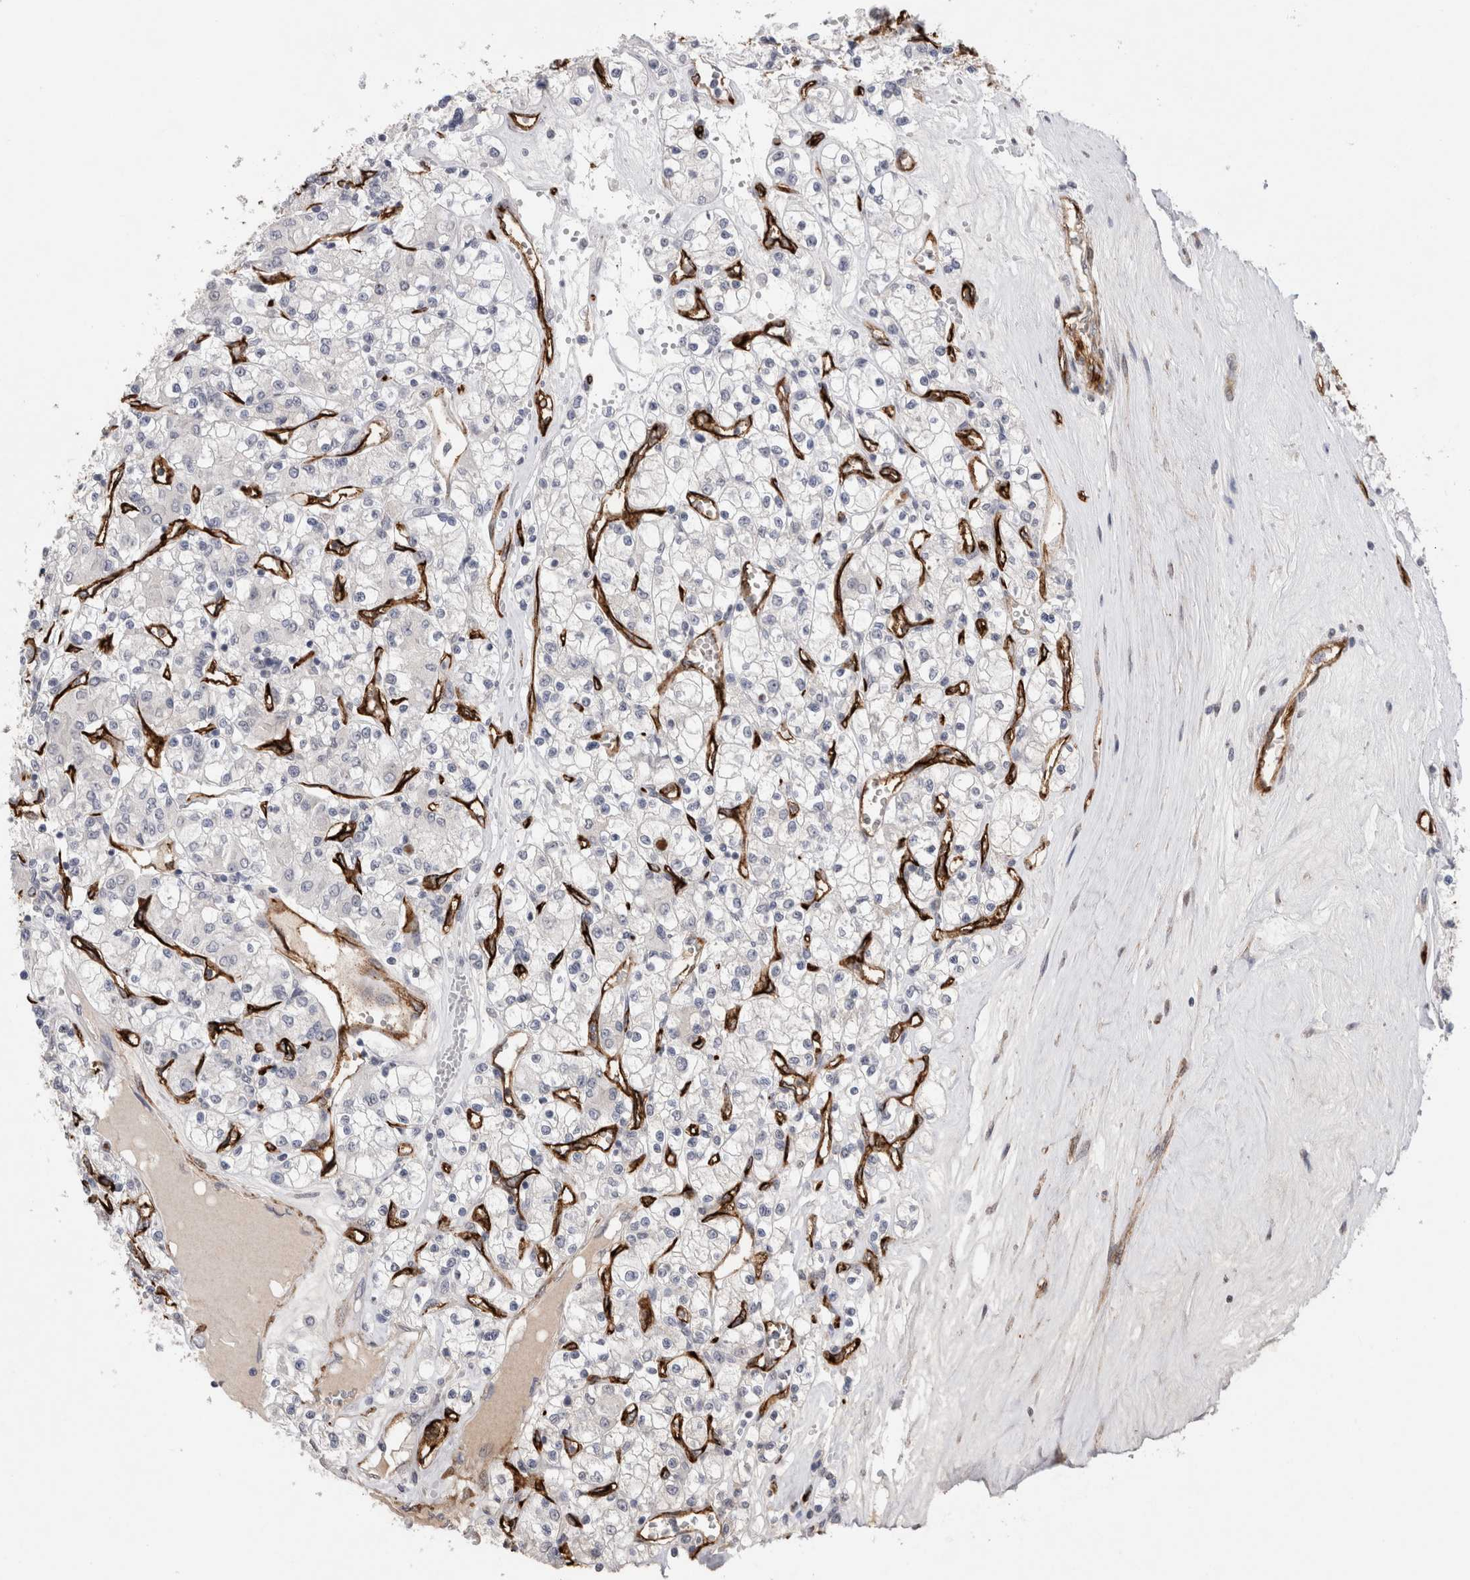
{"staining": {"intensity": "negative", "quantity": "none", "location": "none"}, "tissue": "renal cancer", "cell_type": "Tumor cells", "image_type": "cancer", "snomed": [{"axis": "morphology", "description": "Adenocarcinoma, NOS"}, {"axis": "topography", "description": "Kidney"}], "caption": "This image is of renal cancer (adenocarcinoma) stained with immunohistochemistry (IHC) to label a protein in brown with the nuclei are counter-stained blue. There is no expression in tumor cells. Nuclei are stained in blue.", "gene": "CDH13", "patient": {"sex": "female", "age": 59}}